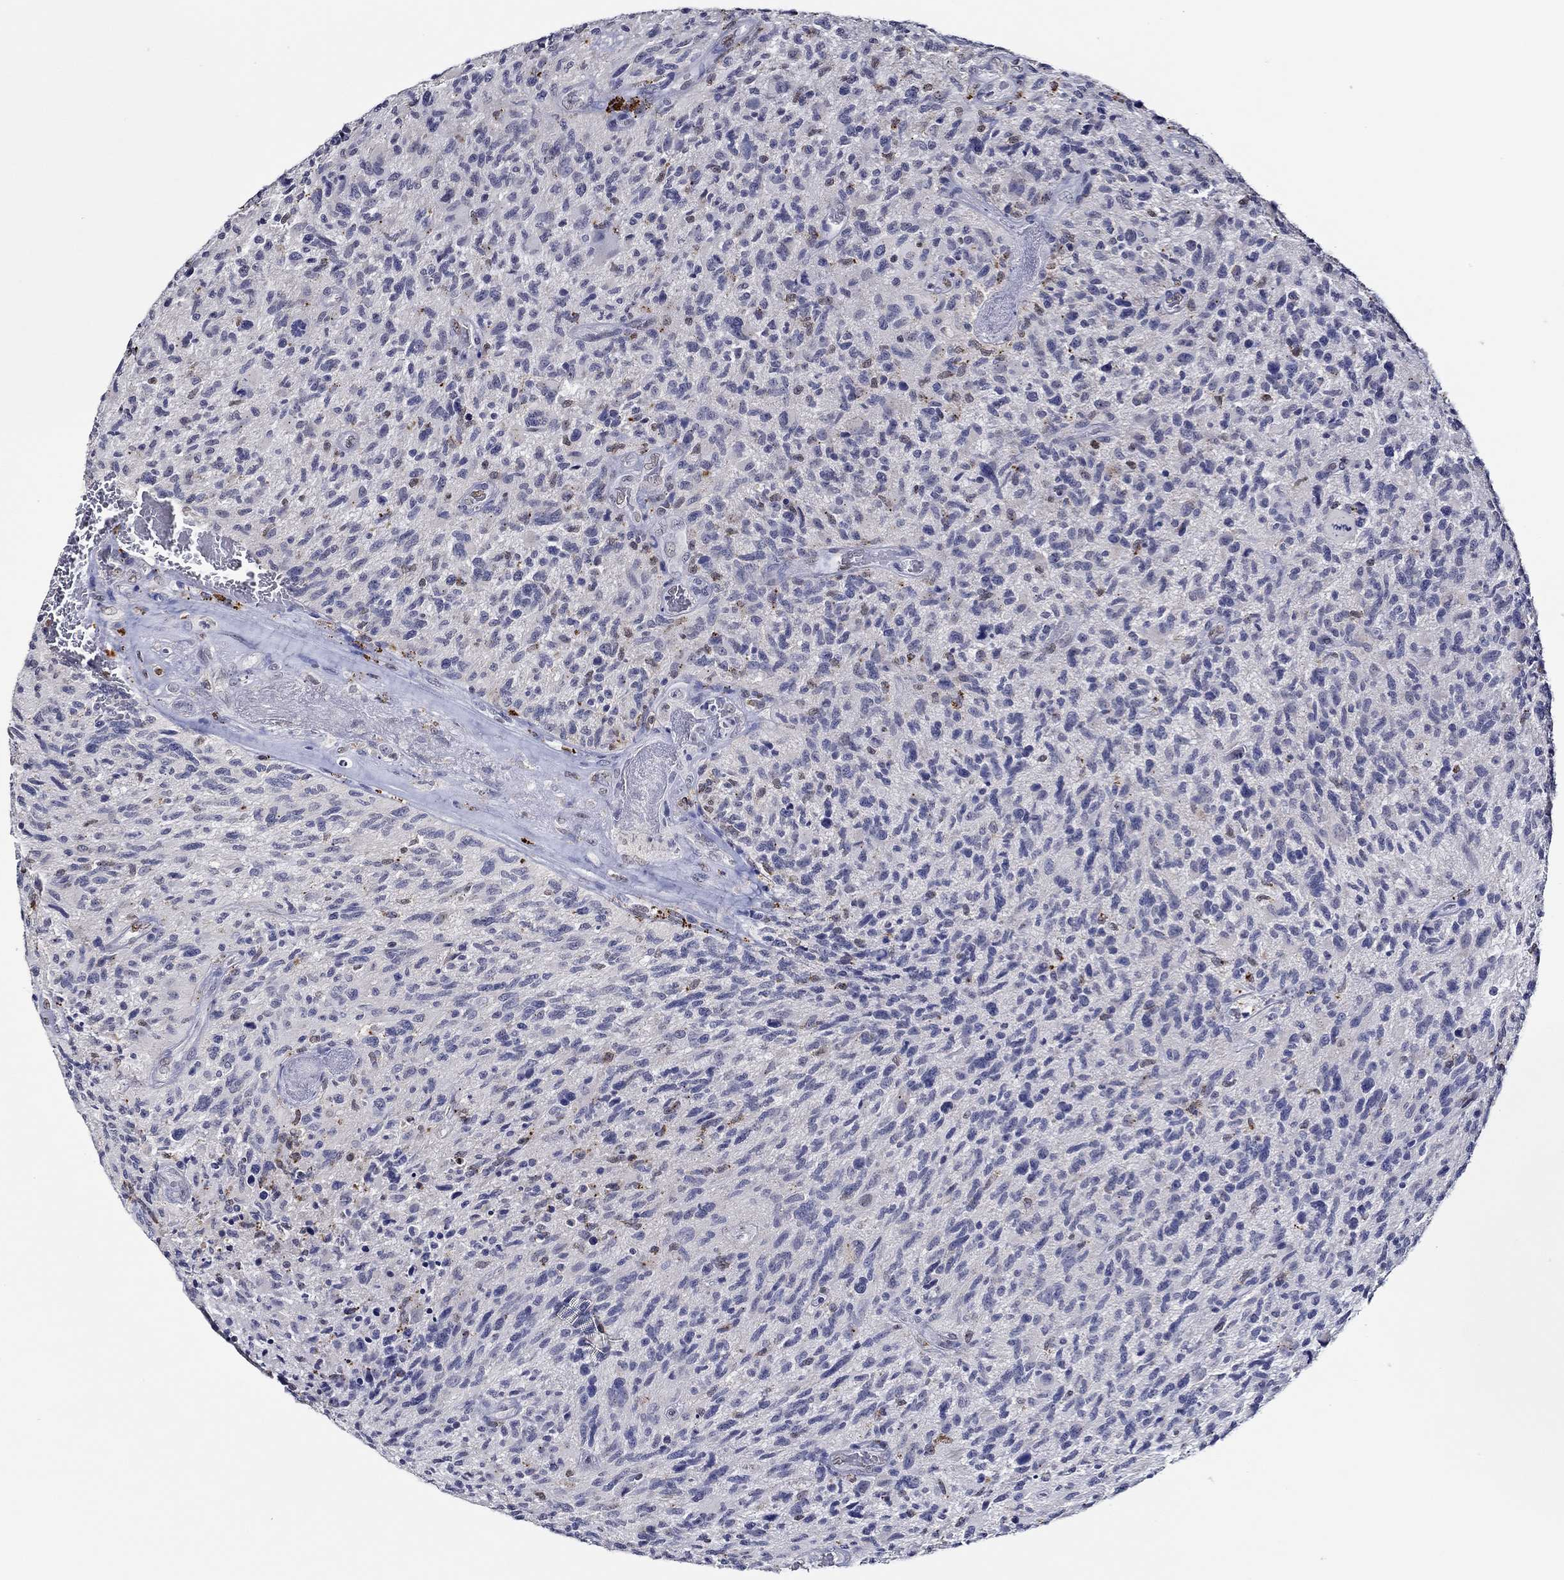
{"staining": {"intensity": "negative", "quantity": "none", "location": "none"}, "tissue": "glioma", "cell_type": "Tumor cells", "image_type": "cancer", "snomed": [{"axis": "morphology", "description": "Glioma, malignant, NOS"}, {"axis": "morphology", "description": "Glioma, malignant, High grade"}, {"axis": "topography", "description": "Brain"}], "caption": "This is an immunohistochemistry micrograph of glioma. There is no positivity in tumor cells.", "gene": "GATA2", "patient": {"sex": "female", "age": 71}}